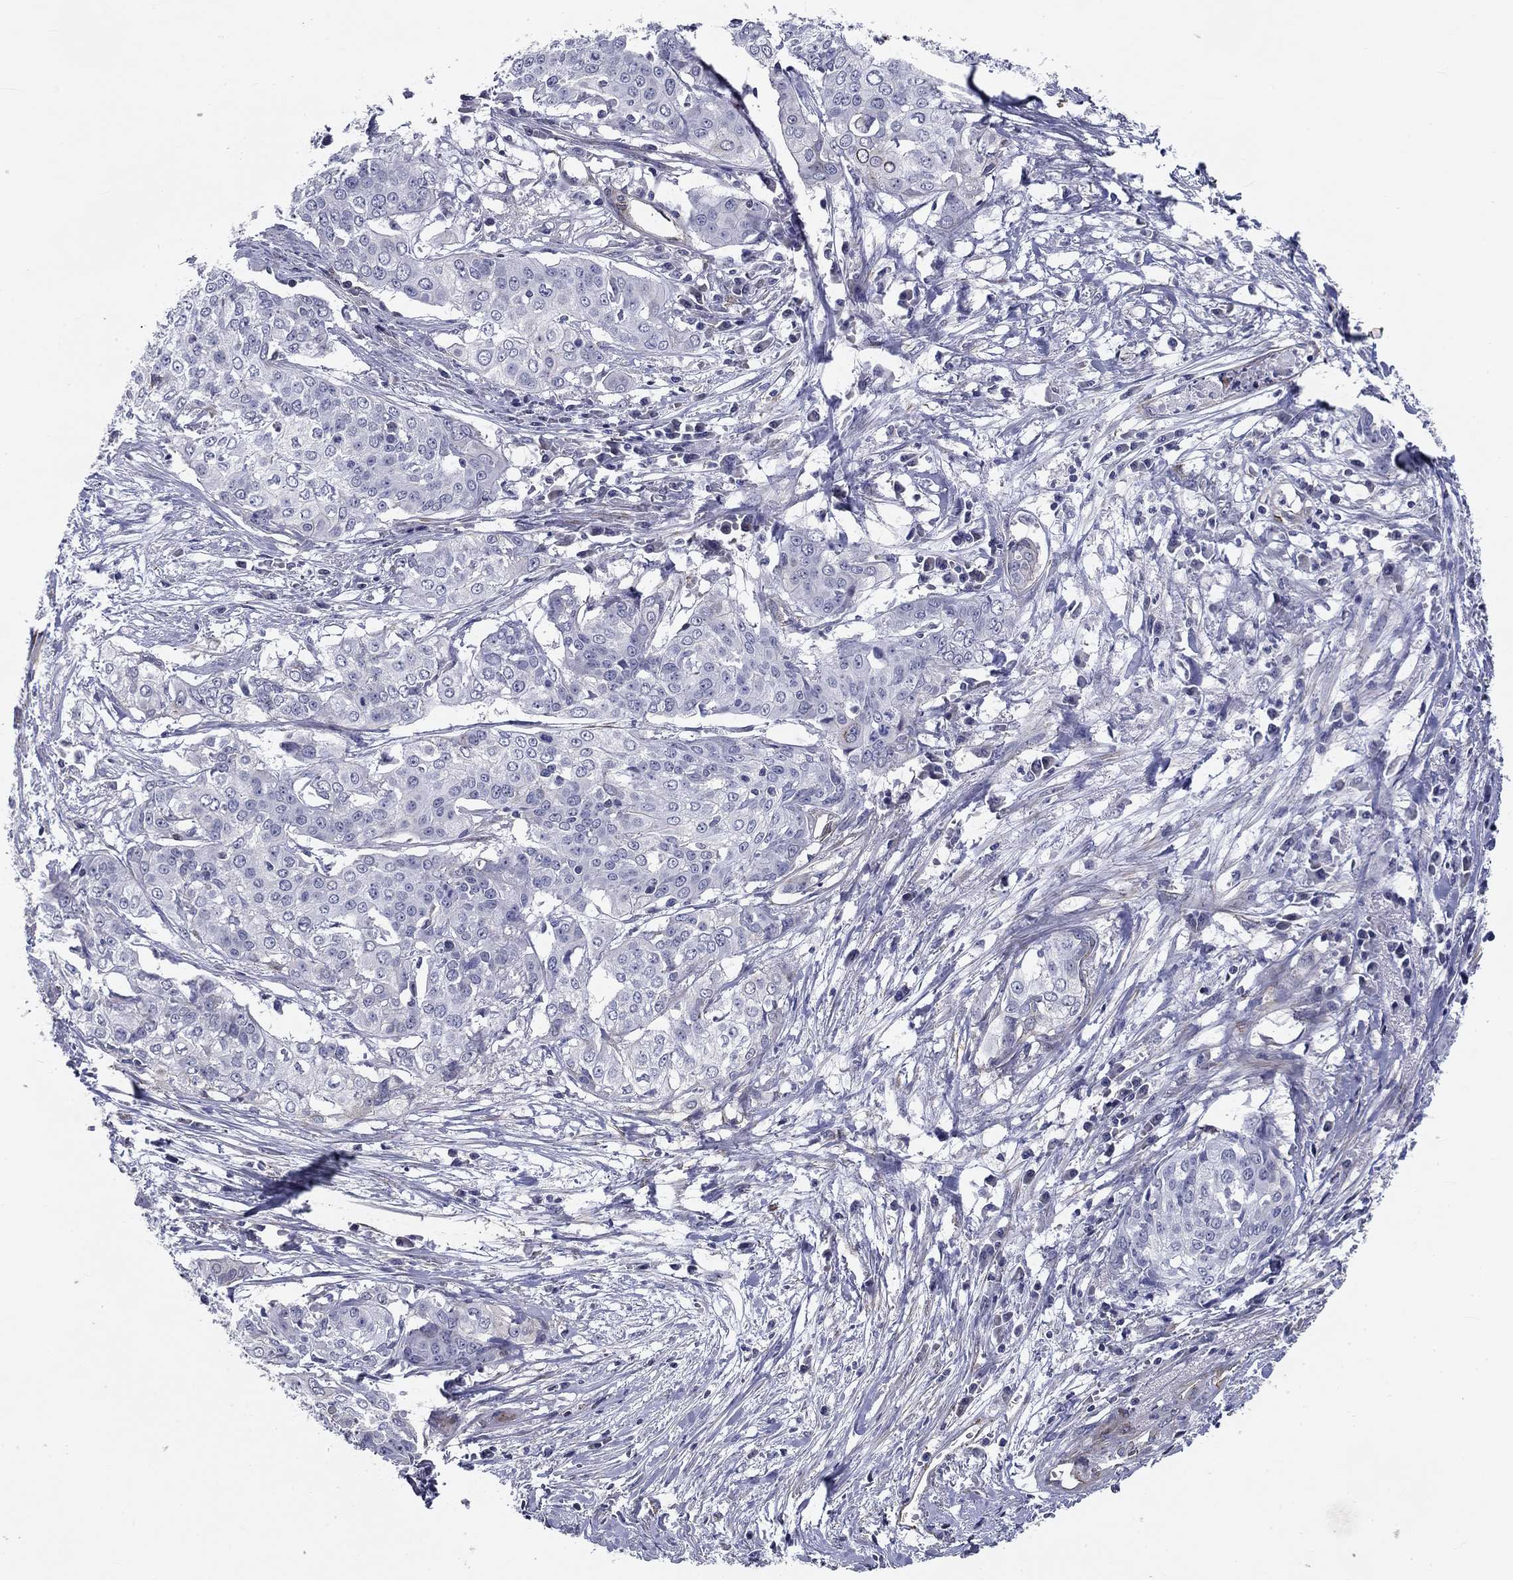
{"staining": {"intensity": "negative", "quantity": "none", "location": "none"}, "tissue": "cervical cancer", "cell_type": "Tumor cells", "image_type": "cancer", "snomed": [{"axis": "morphology", "description": "Squamous cell carcinoma, NOS"}, {"axis": "topography", "description": "Cervix"}], "caption": "The photomicrograph reveals no significant positivity in tumor cells of cervical cancer (squamous cell carcinoma).", "gene": "SYNC", "patient": {"sex": "female", "age": 39}}